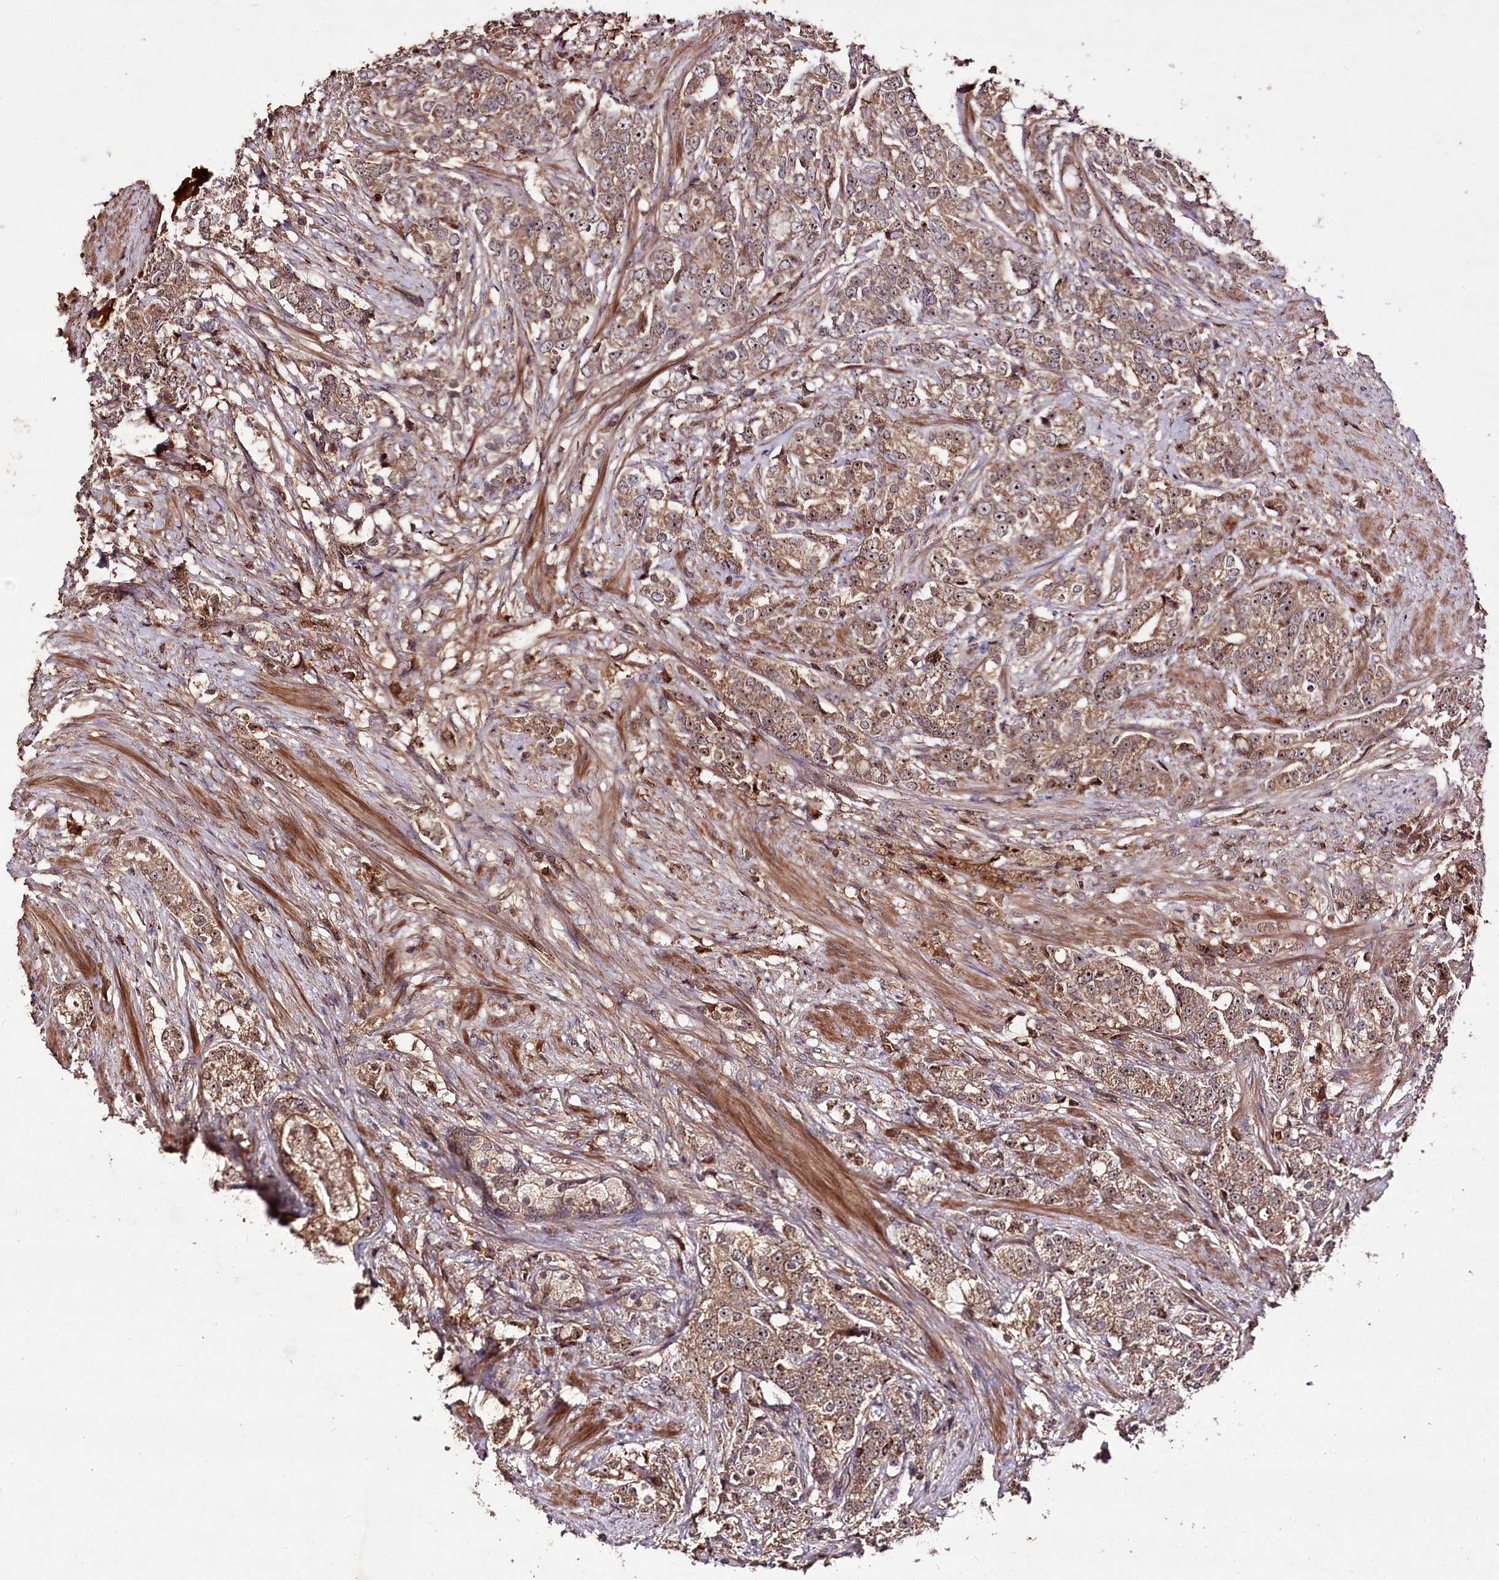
{"staining": {"intensity": "moderate", "quantity": ">75%", "location": "cytoplasmic/membranous,nuclear"}, "tissue": "prostate cancer", "cell_type": "Tumor cells", "image_type": "cancer", "snomed": [{"axis": "morphology", "description": "Adenocarcinoma, High grade"}, {"axis": "topography", "description": "Prostate"}], "caption": "There is medium levels of moderate cytoplasmic/membranous and nuclear expression in tumor cells of prostate cancer (high-grade adenocarcinoma), as demonstrated by immunohistochemical staining (brown color).", "gene": "FAM53B", "patient": {"sex": "male", "age": 69}}